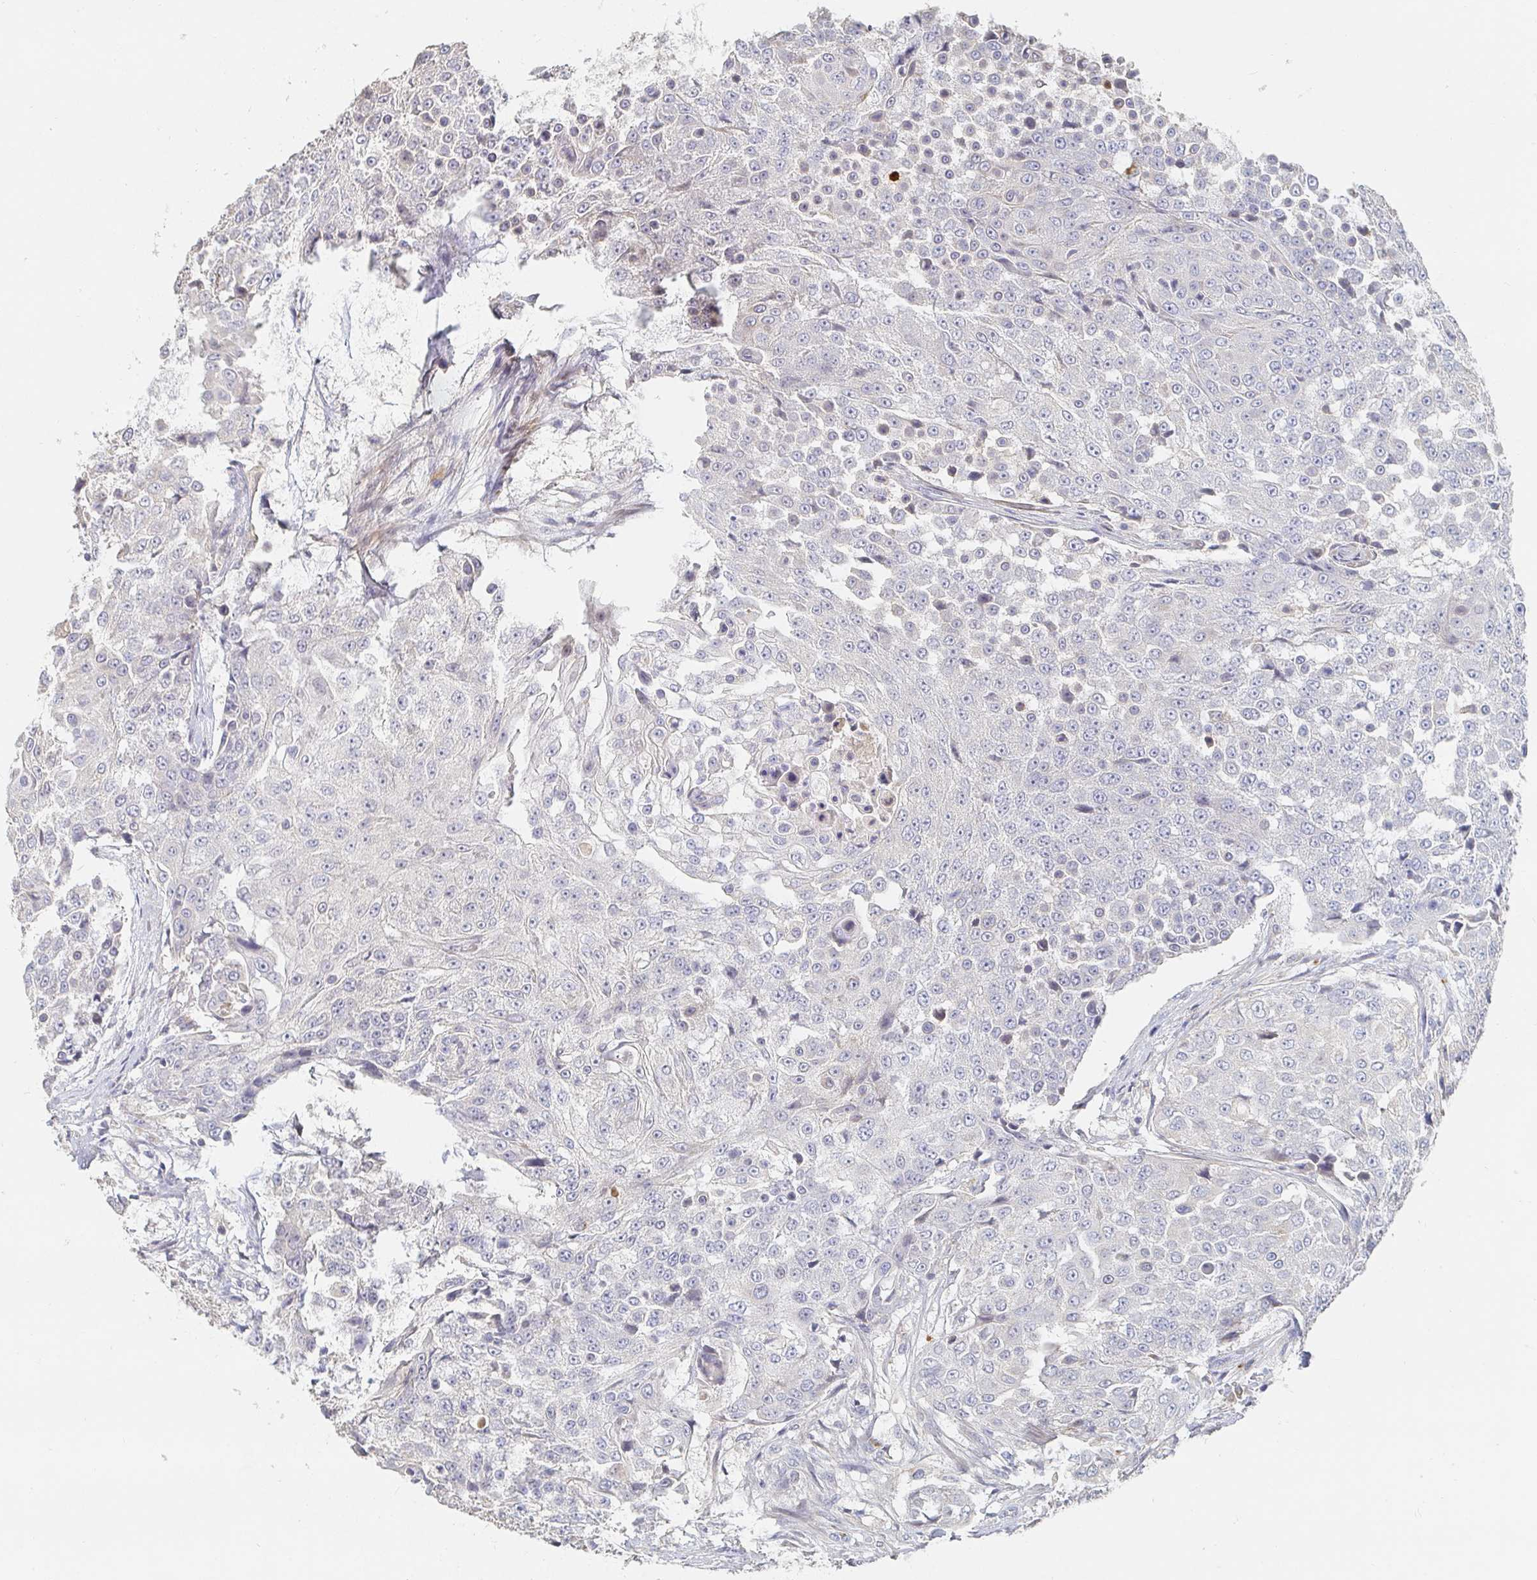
{"staining": {"intensity": "negative", "quantity": "none", "location": "none"}, "tissue": "urothelial cancer", "cell_type": "Tumor cells", "image_type": "cancer", "snomed": [{"axis": "morphology", "description": "Urothelial carcinoma, High grade"}, {"axis": "topography", "description": "Urinary bladder"}], "caption": "Immunohistochemistry (IHC) histopathology image of neoplastic tissue: human urothelial cancer stained with DAB reveals no significant protein expression in tumor cells. (DAB immunohistochemistry (IHC) visualized using brightfield microscopy, high magnification).", "gene": "NME9", "patient": {"sex": "female", "age": 63}}